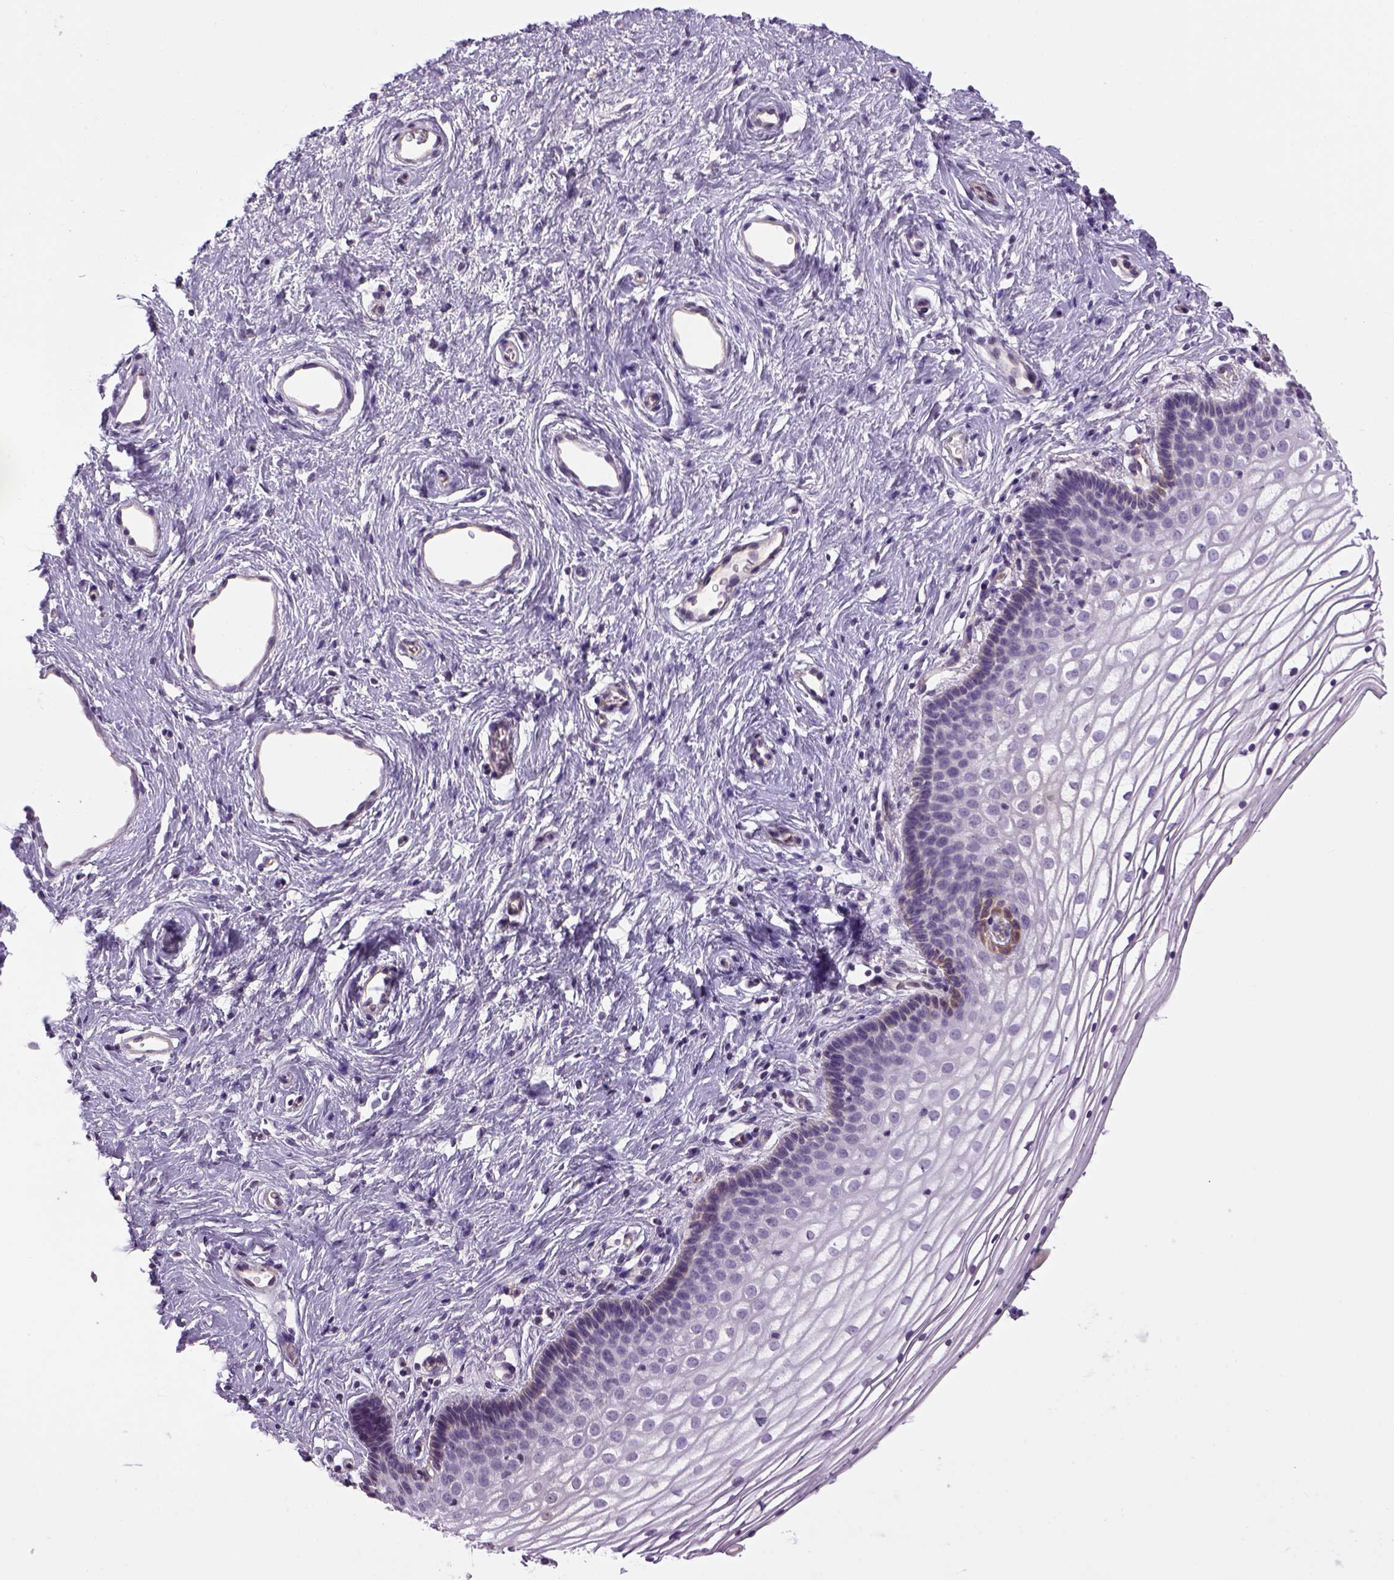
{"staining": {"intensity": "negative", "quantity": "none", "location": "none"}, "tissue": "vagina", "cell_type": "Squamous epithelial cells", "image_type": "normal", "snomed": [{"axis": "morphology", "description": "Normal tissue, NOS"}, {"axis": "topography", "description": "Vagina"}], "caption": "Protein analysis of normal vagina shows no significant expression in squamous epithelial cells. The staining is performed using DAB (3,3'-diaminobenzidine) brown chromogen with nuclei counter-stained in using hematoxylin.", "gene": "PRRT1", "patient": {"sex": "female", "age": 36}}